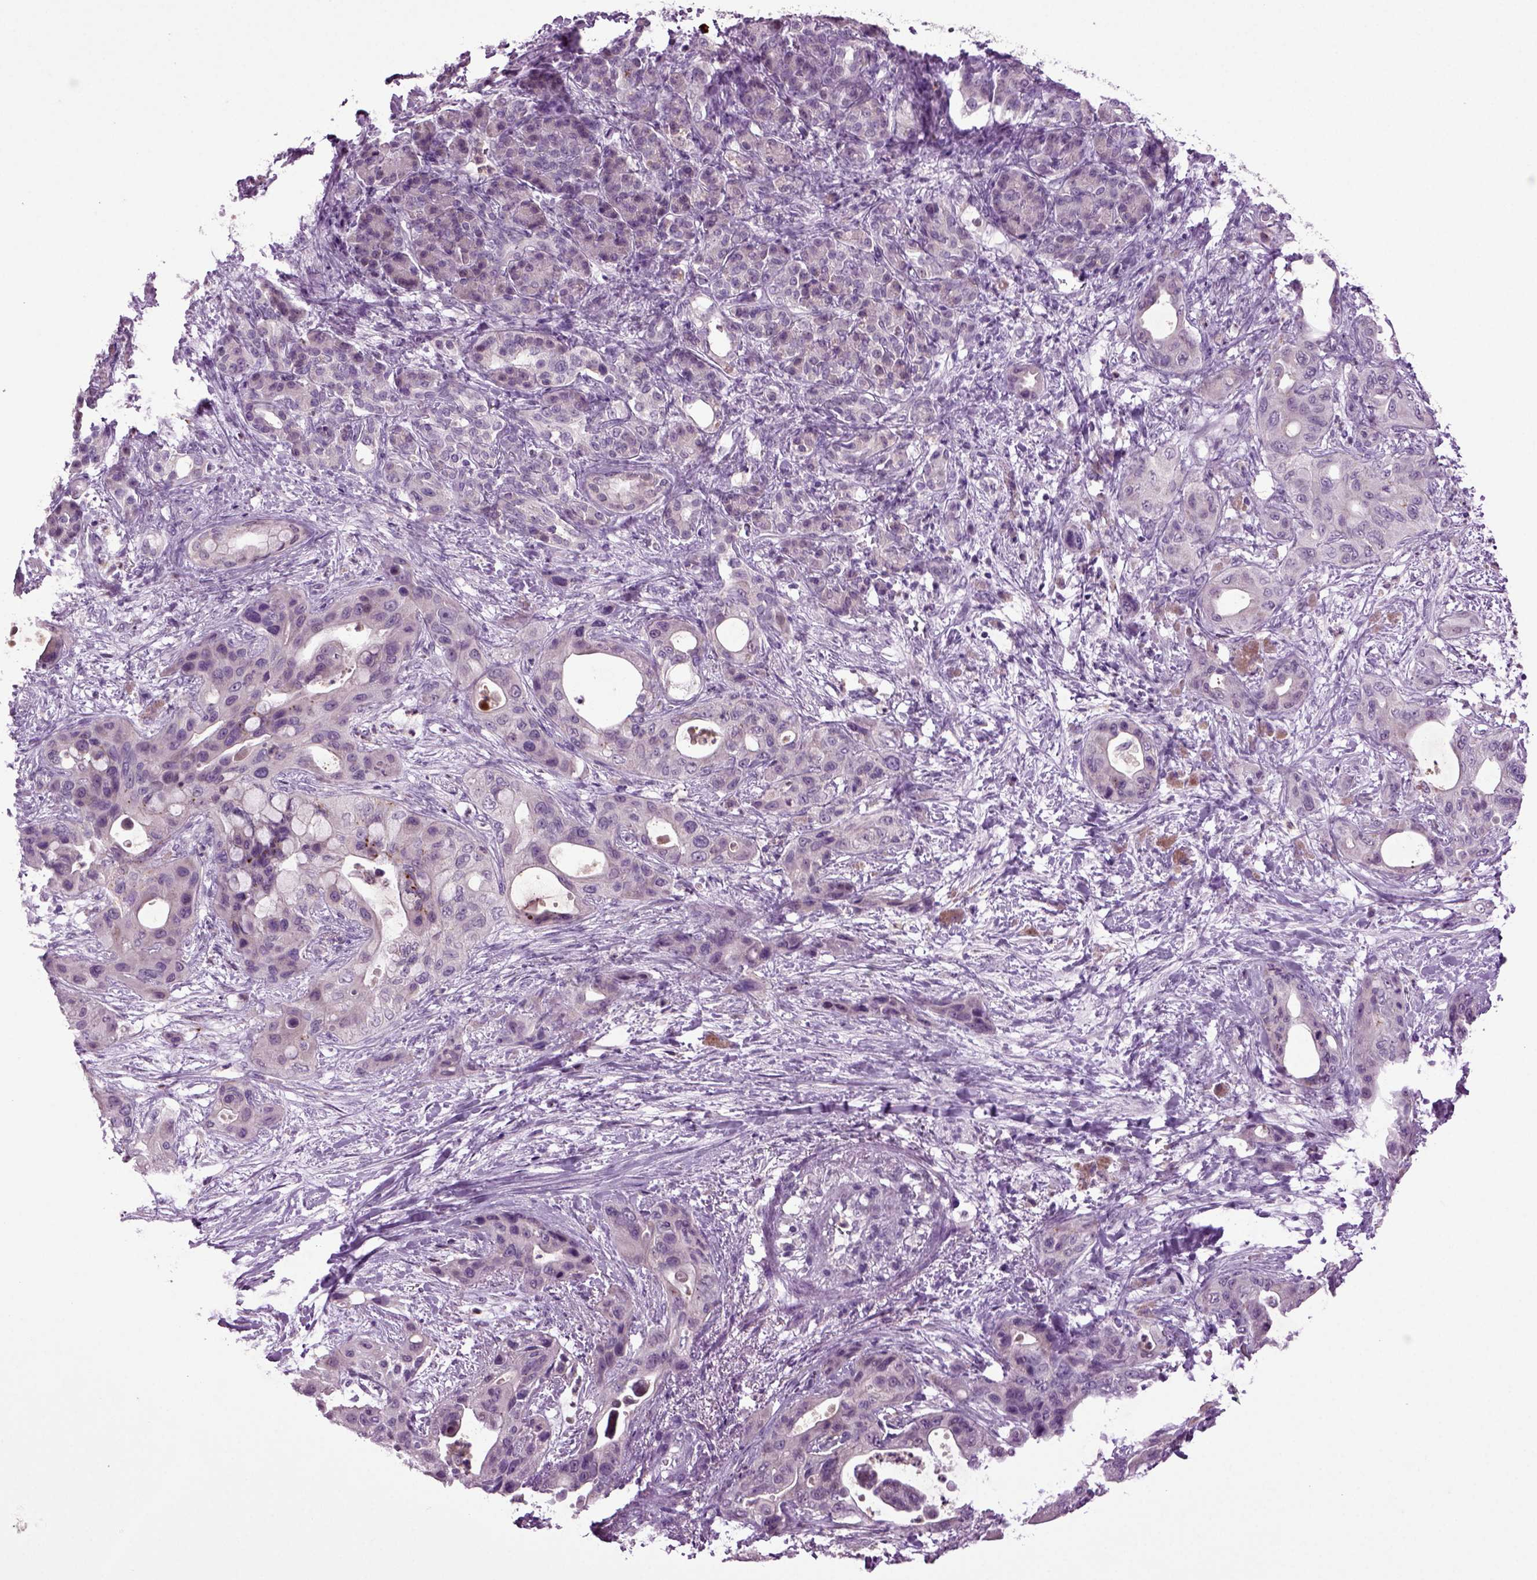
{"staining": {"intensity": "negative", "quantity": "none", "location": "none"}, "tissue": "pancreatic cancer", "cell_type": "Tumor cells", "image_type": "cancer", "snomed": [{"axis": "morphology", "description": "Adenocarcinoma, NOS"}, {"axis": "topography", "description": "Pancreas"}], "caption": "This photomicrograph is of pancreatic cancer stained with immunohistochemistry to label a protein in brown with the nuclei are counter-stained blue. There is no expression in tumor cells.", "gene": "FGF11", "patient": {"sex": "male", "age": 71}}